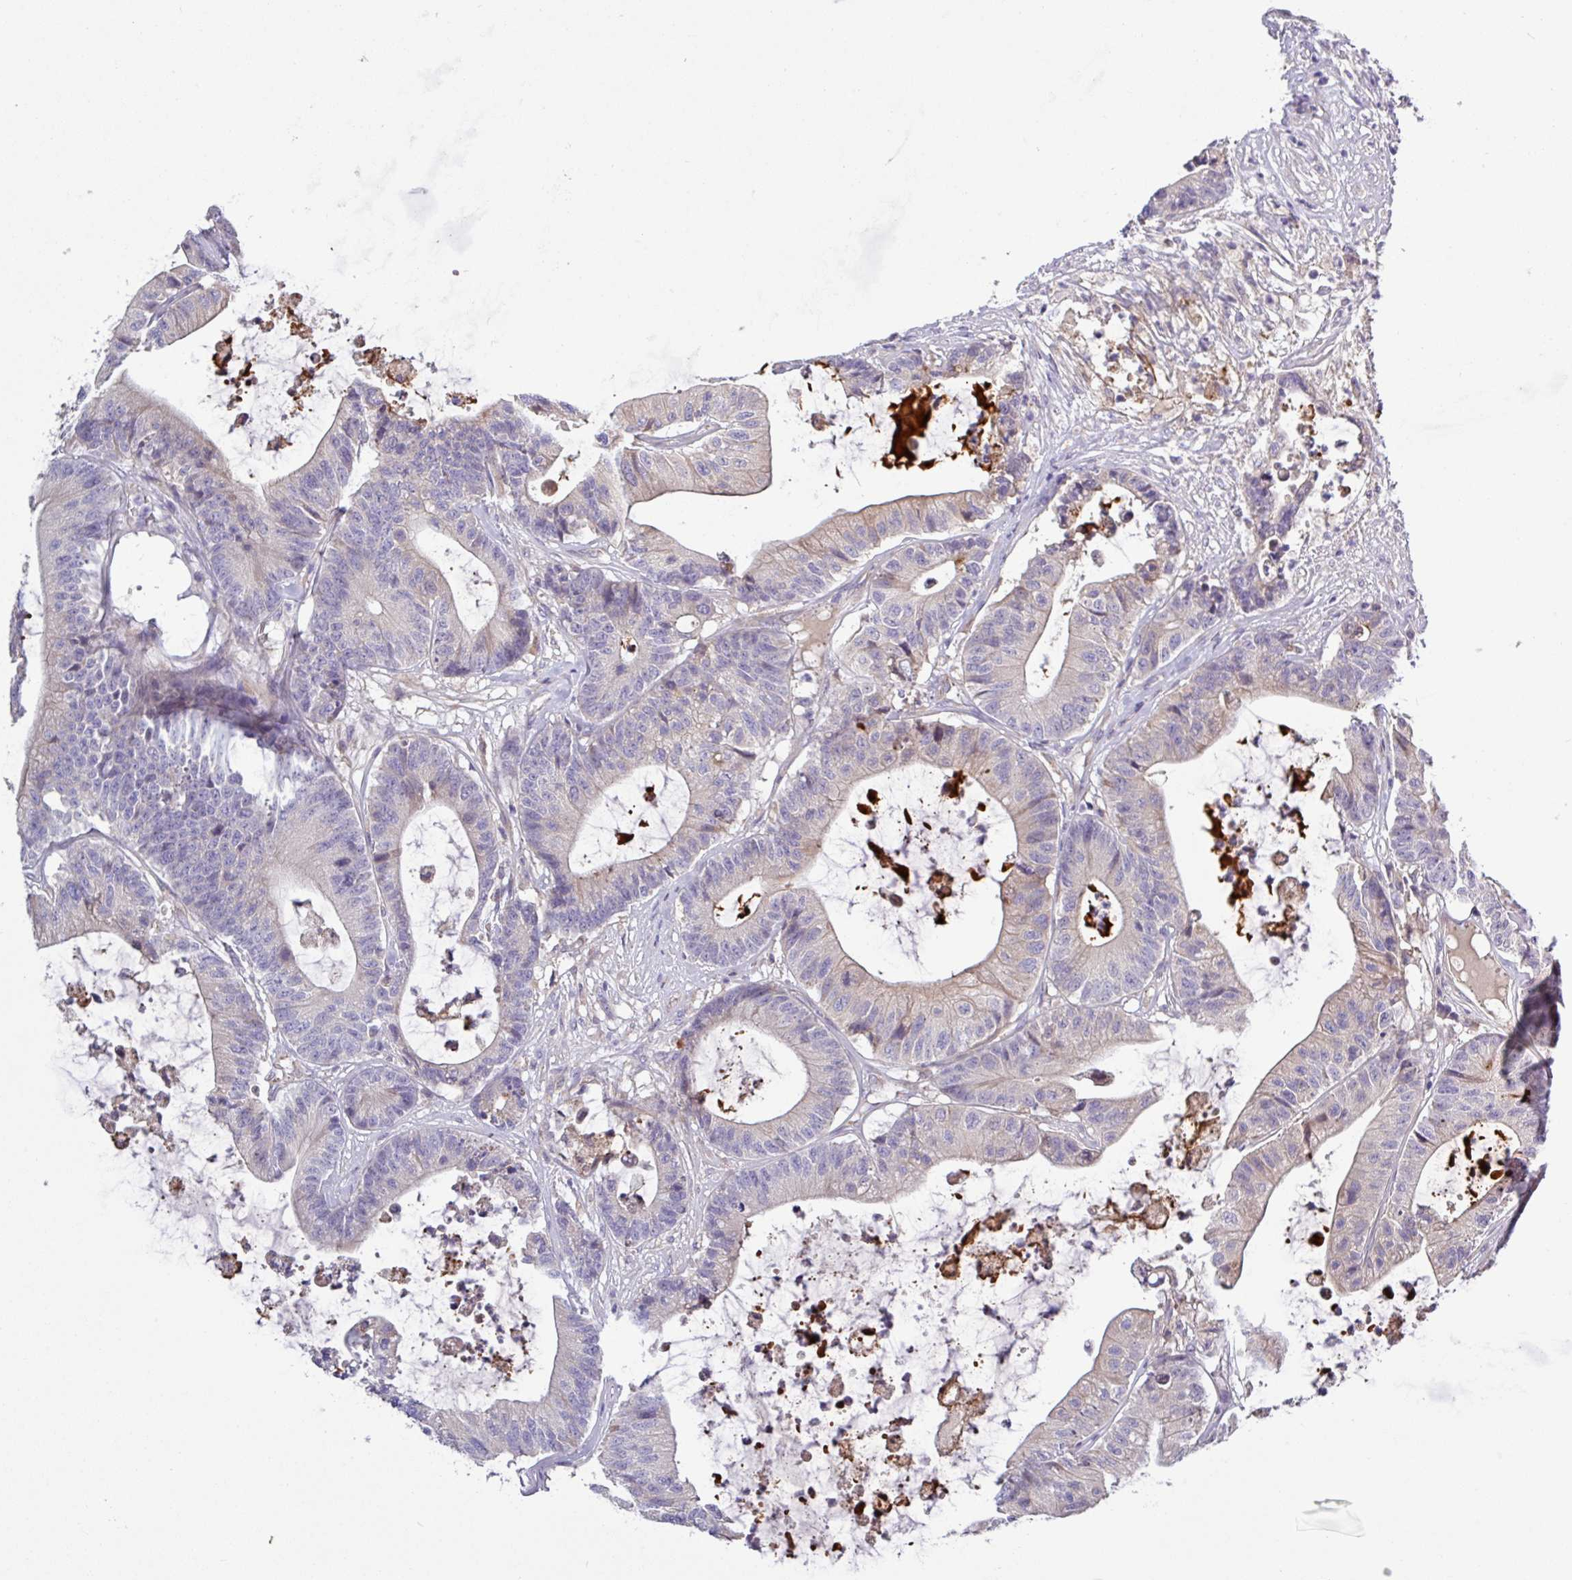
{"staining": {"intensity": "negative", "quantity": "none", "location": "none"}, "tissue": "colorectal cancer", "cell_type": "Tumor cells", "image_type": "cancer", "snomed": [{"axis": "morphology", "description": "Adenocarcinoma, NOS"}, {"axis": "topography", "description": "Colon"}], "caption": "Immunohistochemistry of adenocarcinoma (colorectal) exhibits no staining in tumor cells.", "gene": "SFTPB", "patient": {"sex": "female", "age": 84}}